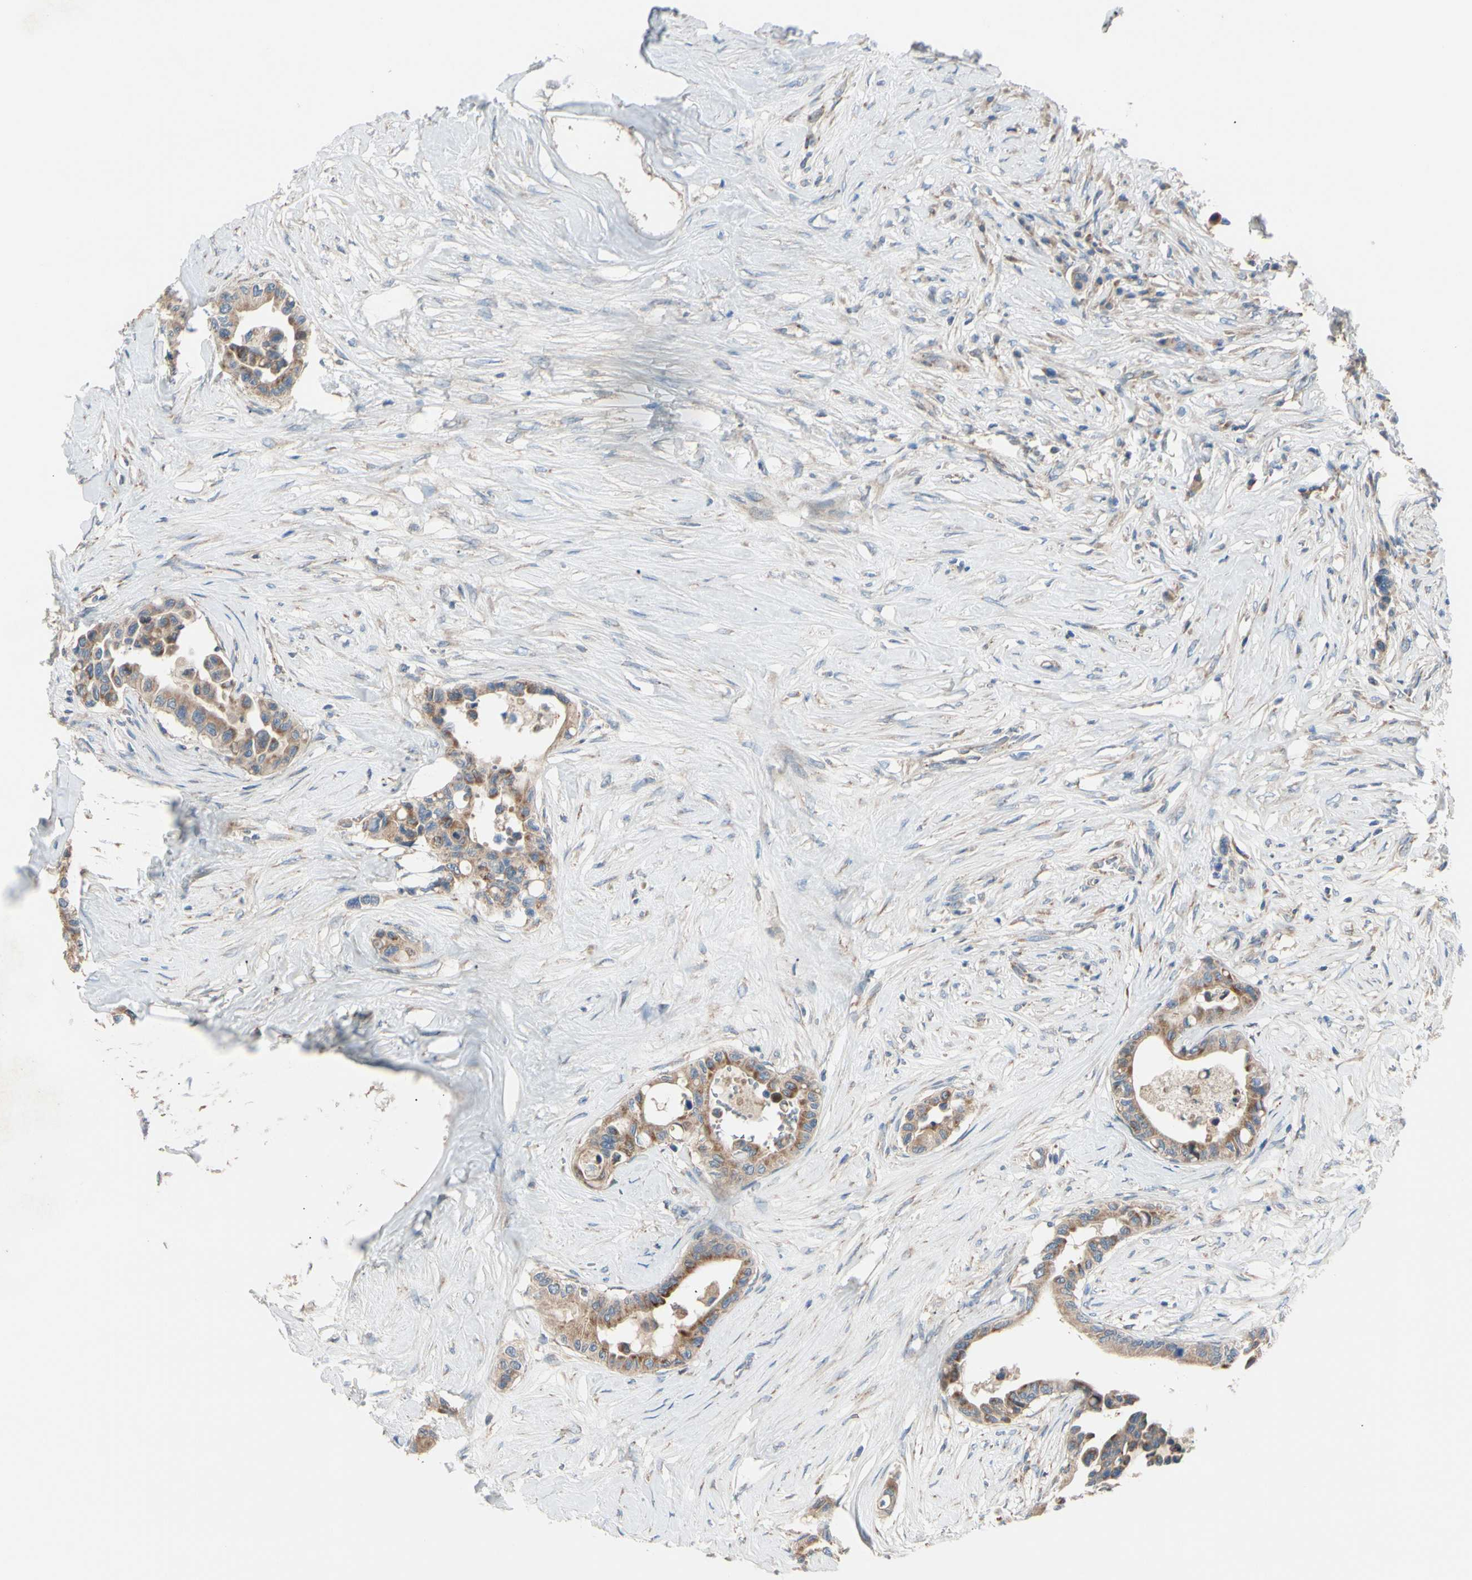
{"staining": {"intensity": "weak", "quantity": ">75%", "location": "cytoplasmic/membranous"}, "tissue": "colorectal cancer", "cell_type": "Tumor cells", "image_type": "cancer", "snomed": [{"axis": "morphology", "description": "Normal tissue, NOS"}, {"axis": "morphology", "description": "Adenocarcinoma, NOS"}, {"axis": "topography", "description": "Colon"}], "caption": "A high-resolution image shows IHC staining of colorectal adenocarcinoma, which exhibits weak cytoplasmic/membranous staining in approximately >75% of tumor cells.", "gene": "EPHA3", "patient": {"sex": "male", "age": 82}}